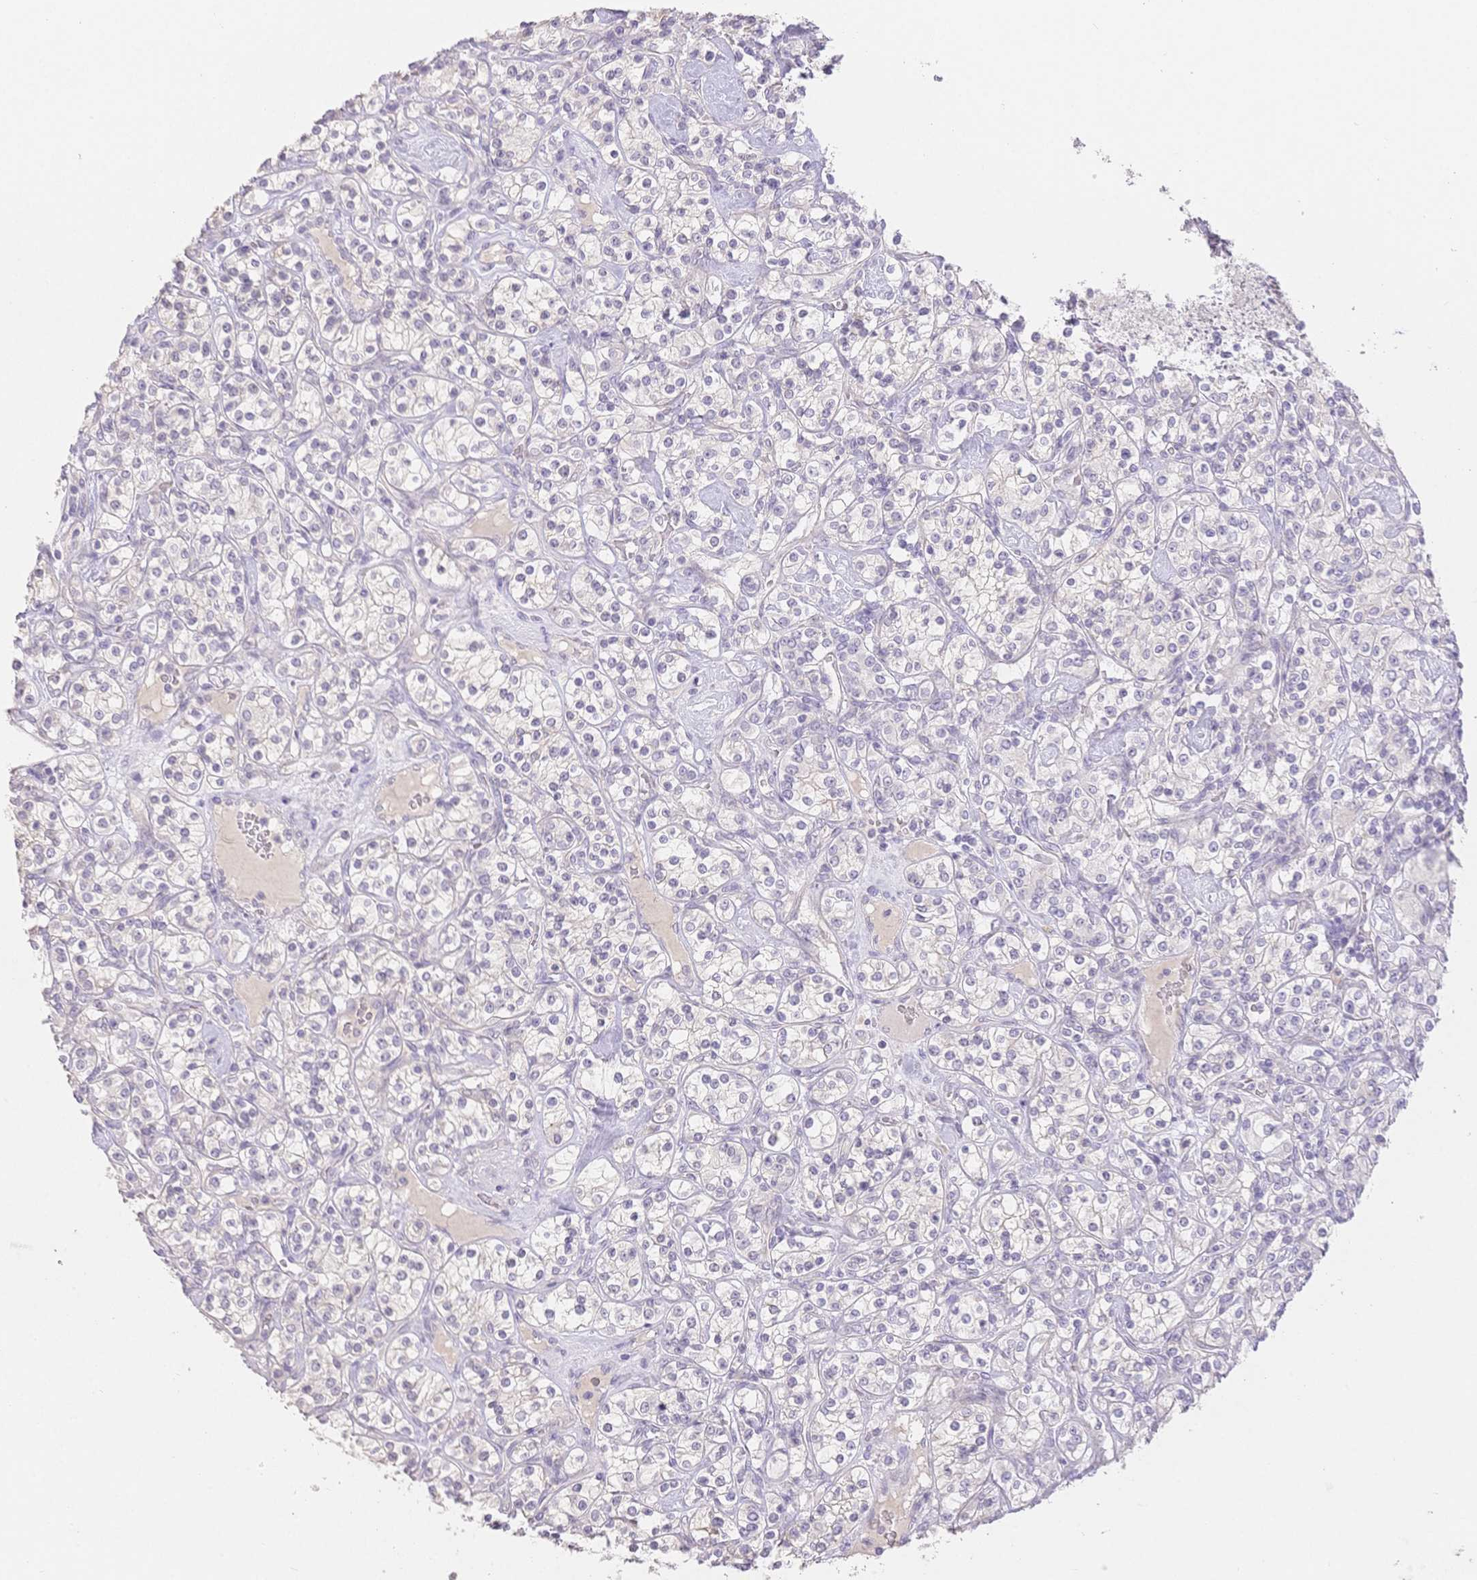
{"staining": {"intensity": "negative", "quantity": "none", "location": "none"}, "tissue": "renal cancer", "cell_type": "Tumor cells", "image_type": "cancer", "snomed": [{"axis": "morphology", "description": "Adenocarcinoma, NOS"}, {"axis": "topography", "description": "Kidney"}], "caption": "A high-resolution micrograph shows immunohistochemistry staining of renal cancer (adenocarcinoma), which displays no significant staining in tumor cells. (DAB (3,3'-diaminobenzidine) immunohistochemistry (IHC) with hematoxylin counter stain).", "gene": "SUV39H2", "patient": {"sex": "male", "age": 77}}